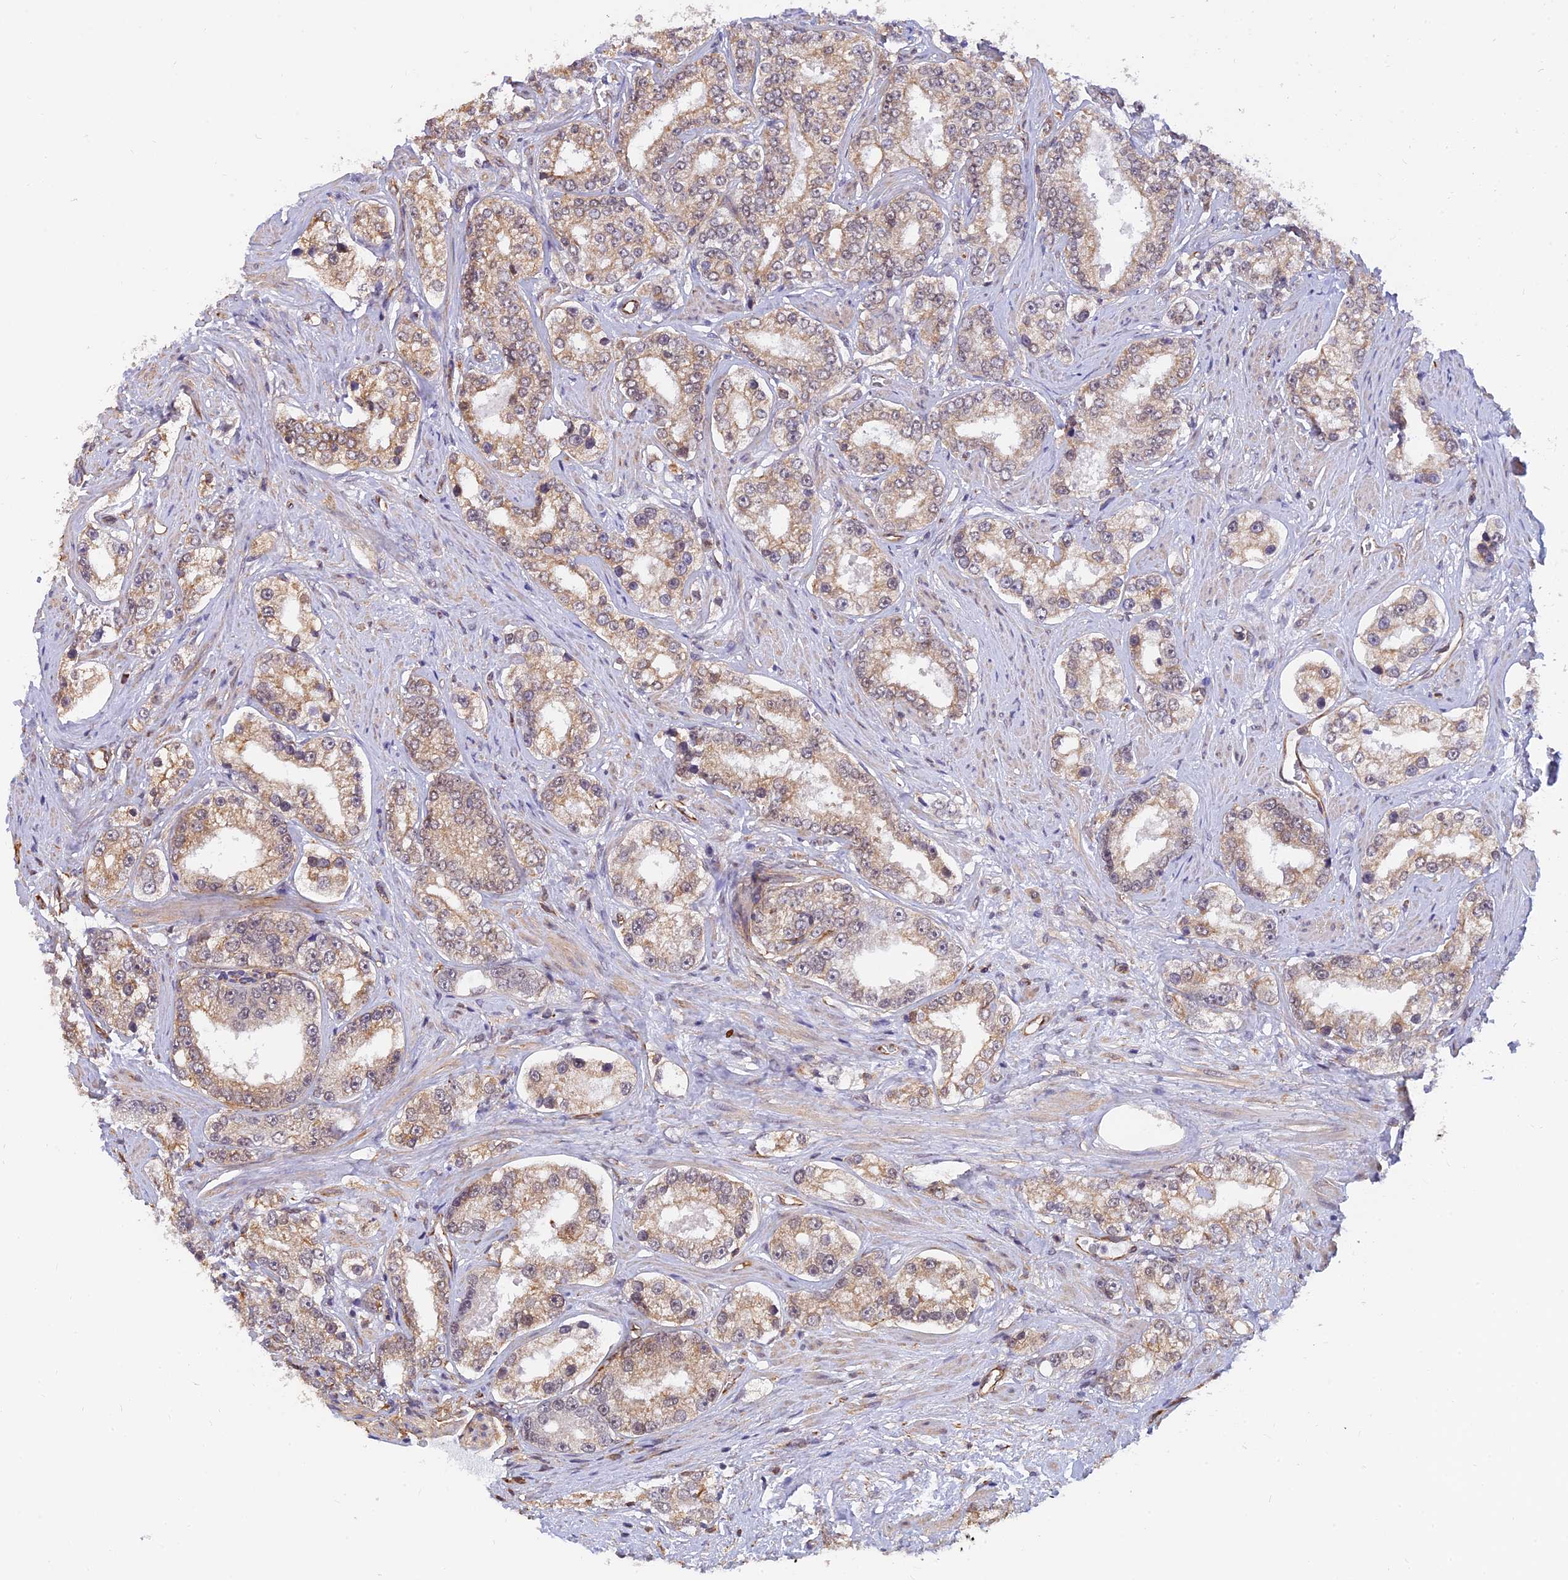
{"staining": {"intensity": "moderate", "quantity": "25%-75%", "location": "cytoplasmic/membranous"}, "tissue": "prostate cancer", "cell_type": "Tumor cells", "image_type": "cancer", "snomed": [{"axis": "morphology", "description": "Normal tissue, NOS"}, {"axis": "morphology", "description": "Adenocarcinoma, High grade"}, {"axis": "topography", "description": "Prostate"}], "caption": "Moderate cytoplasmic/membranous positivity for a protein is identified in about 25%-75% of tumor cells of high-grade adenocarcinoma (prostate) using immunohistochemistry.", "gene": "PAGR1", "patient": {"sex": "male", "age": 83}}